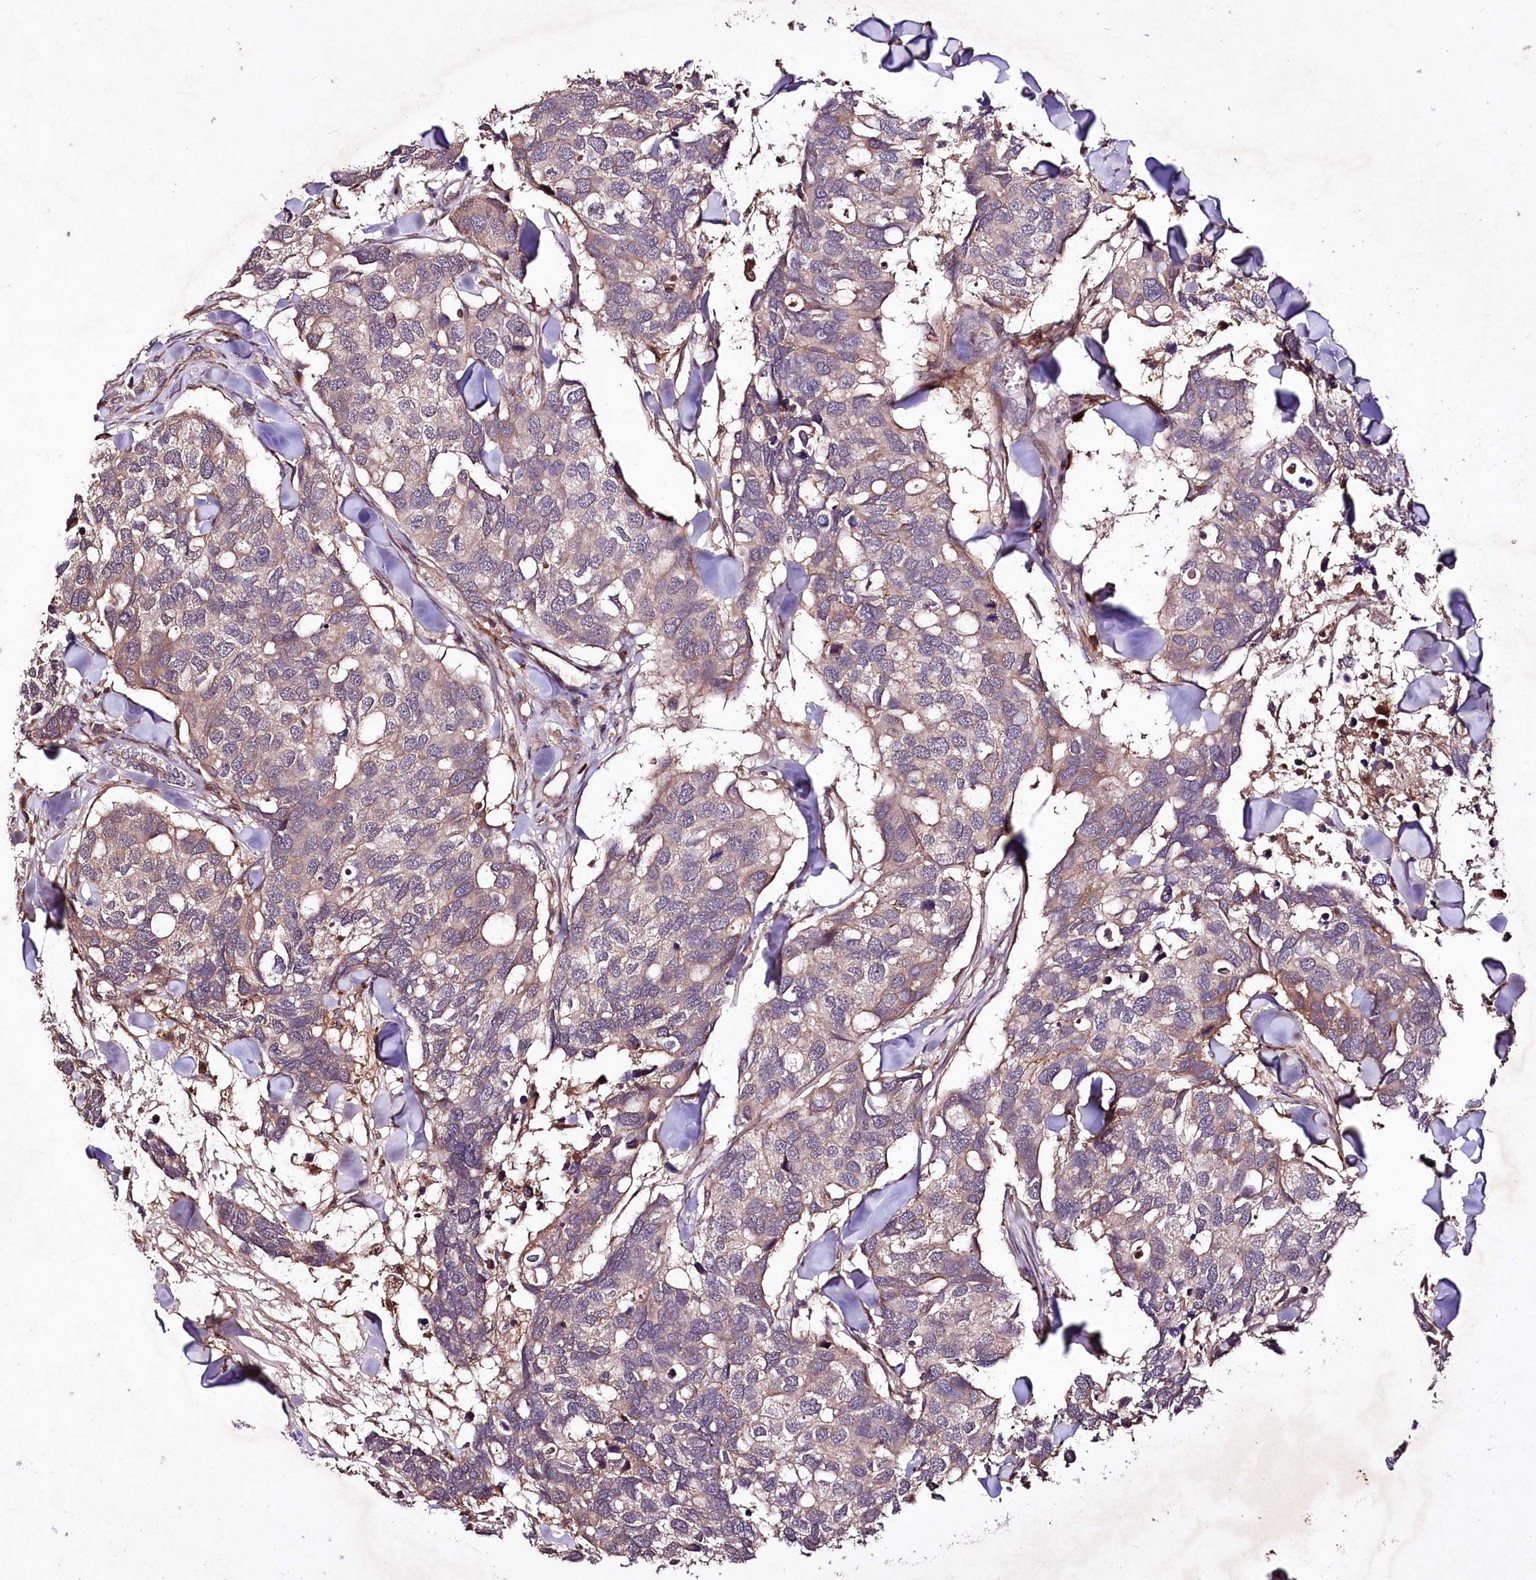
{"staining": {"intensity": "weak", "quantity": ">75%", "location": "cytoplasmic/membranous"}, "tissue": "breast cancer", "cell_type": "Tumor cells", "image_type": "cancer", "snomed": [{"axis": "morphology", "description": "Duct carcinoma"}, {"axis": "topography", "description": "Breast"}], "caption": "Protein expression analysis of human breast cancer reveals weak cytoplasmic/membranous staining in about >75% of tumor cells.", "gene": "TNPO3", "patient": {"sex": "female", "age": 83}}